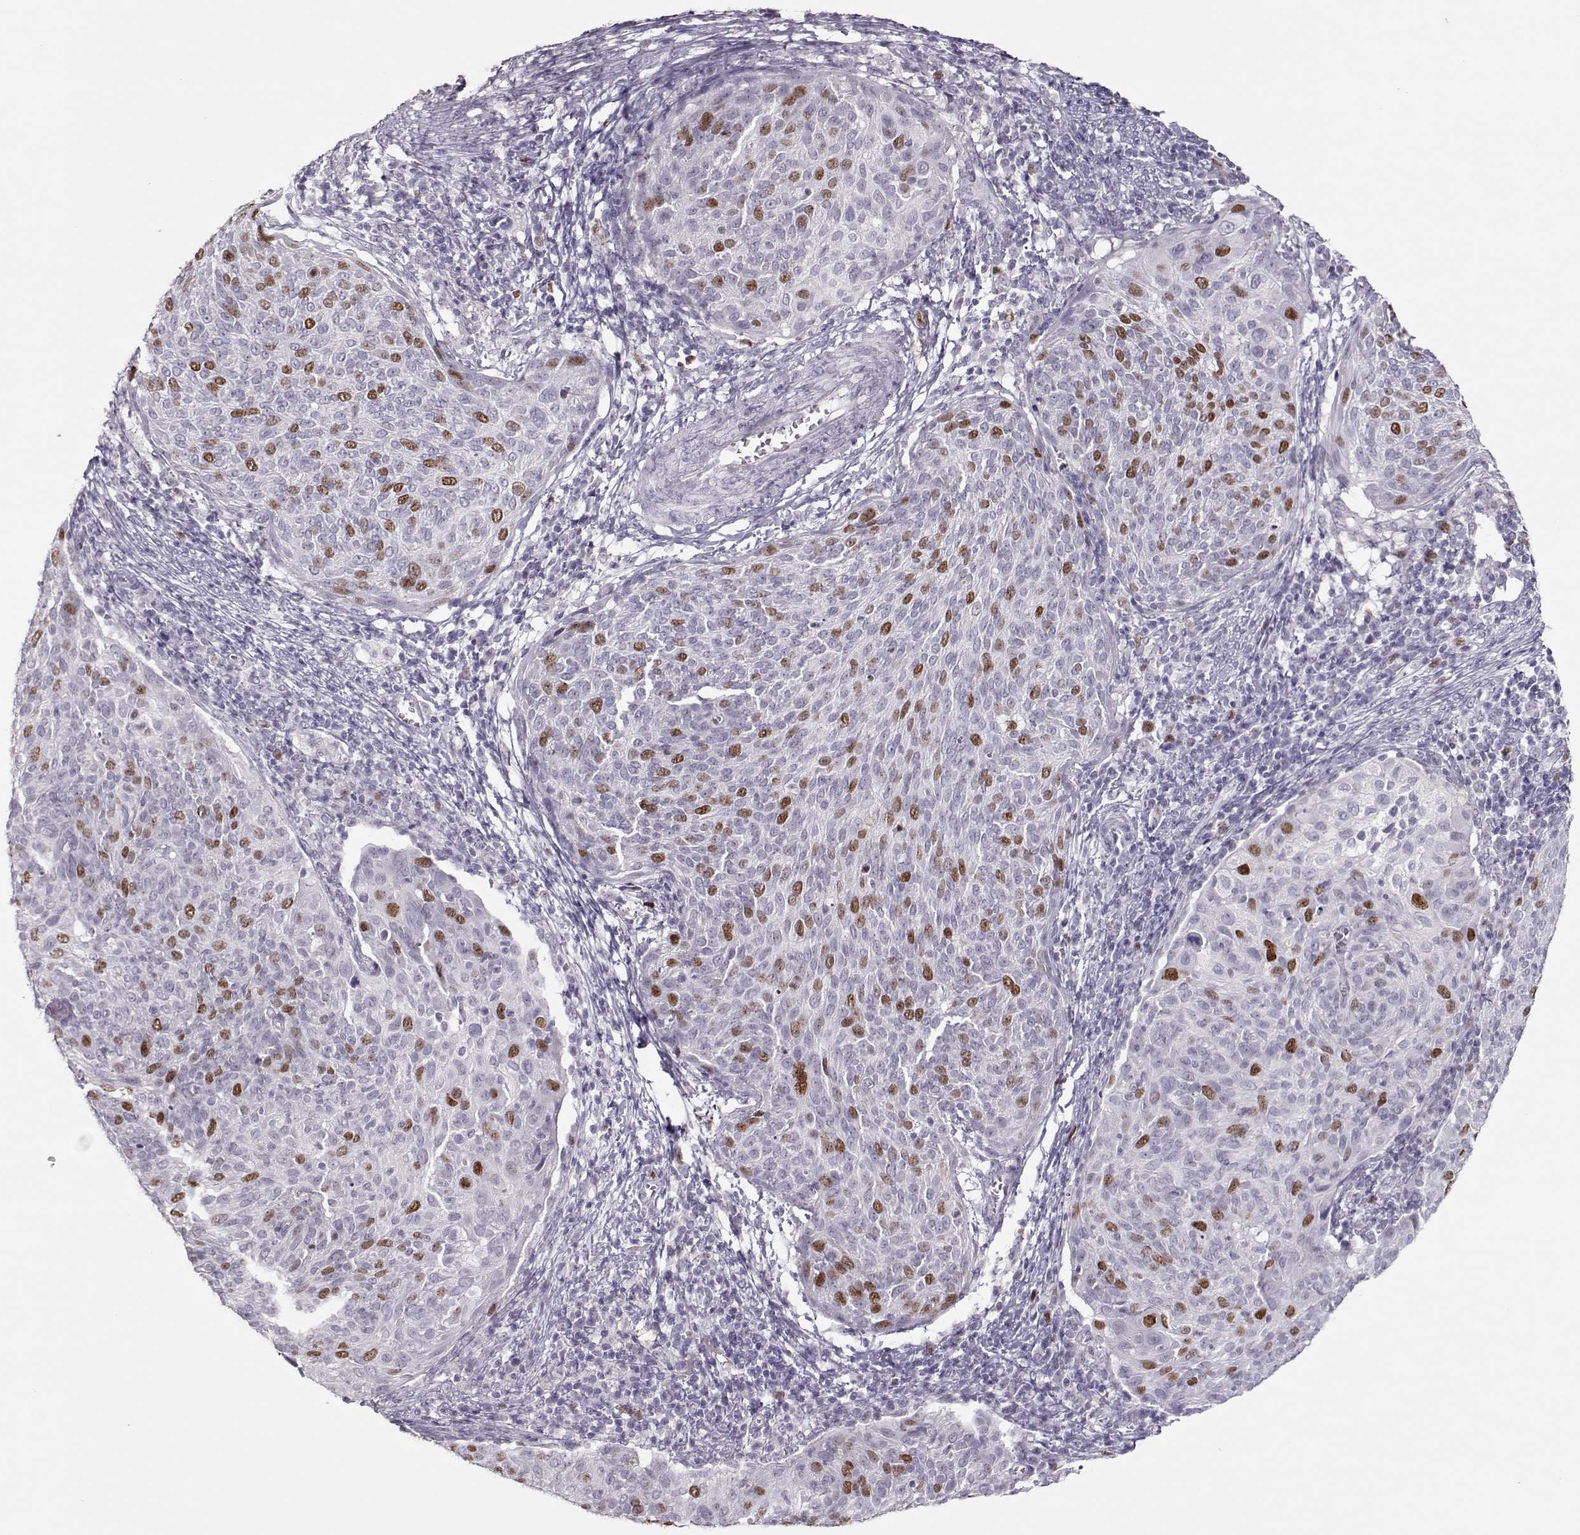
{"staining": {"intensity": "strong", "quantity": "<25%", "location": "nuclear"}, "tissue": "cervical cancer", "cell_type": "Tumor cells", "image_type": "cancer", "snomed": [{"axis": "morphology", "description": "Squamous cell carcinoma, NOS"}, {"axis": "topography", "description": "Cervix"}], "caption": "Protein staining demonstrates strong nuclear positivity in approximately <25% of tumor cells in squamous cell carcinoma (cervical). (brown staining indicates protein expression, while blue staining denotes nuclei).", "gene": "SGO1", "patient": {"sex": "female", "age": 39}}